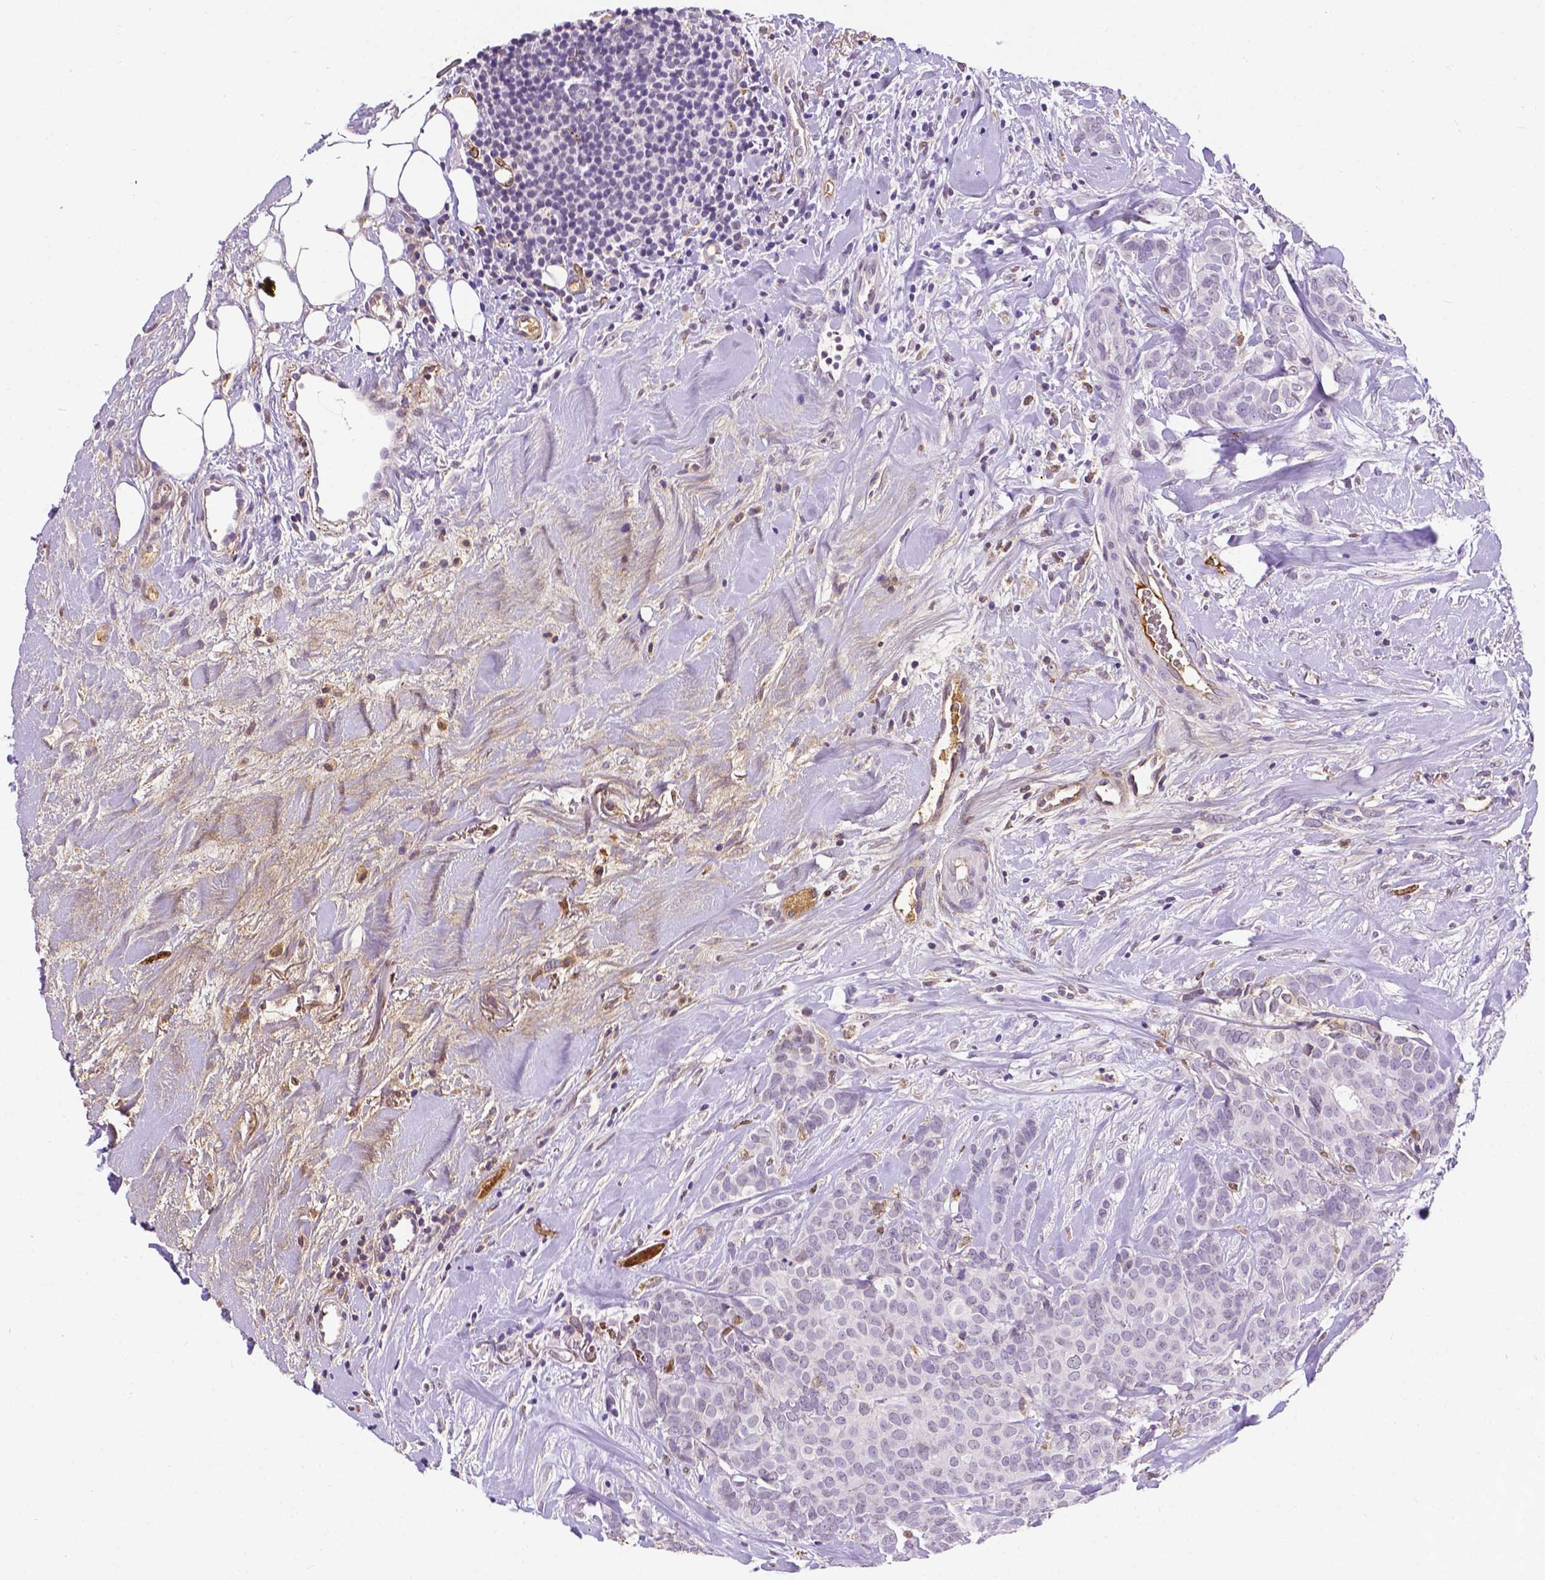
{"staining": {"intensity": "negative", "quantity": "none", "location": "none"}, "tissue": "breast cancer", "cell_type": "Tumor cells", "image_type": "cancer", "snomed": [{"axis": "morphology", "description": "Duct carcinoma"}, {"axis": "topography", "description": "Breast"}], "caption": "Breast cancer (invasive ductal carcinoma) stained for a protein using immunohistochemistry (IHC) shows no positivity tumor cells.", "gene": "APOE", "patient": {"sex": "female", "age": 84}}